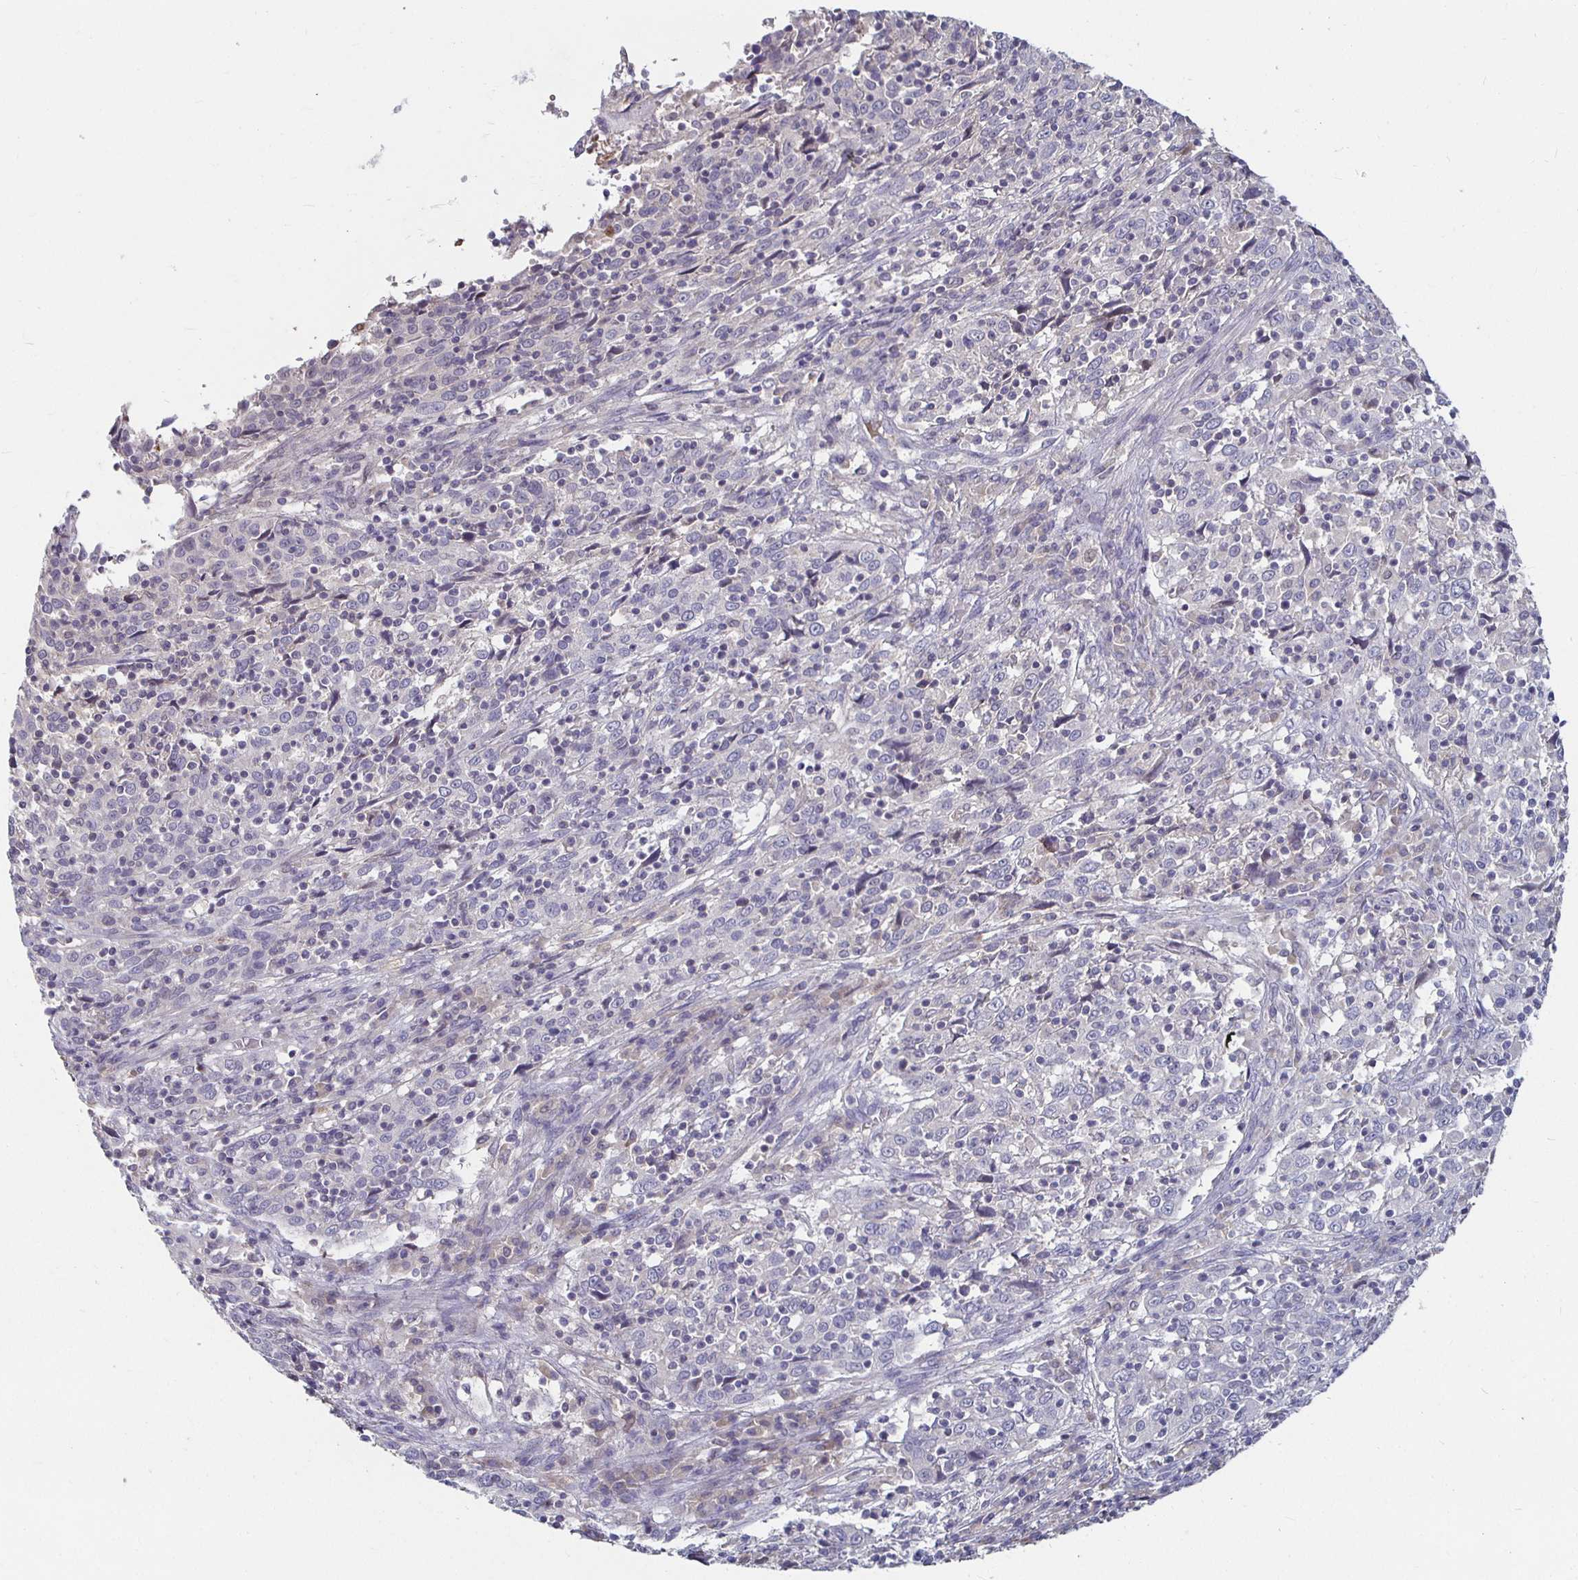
{"staining": {"intensity": "negative", "quantity": "none", "location": "none"}, "tissue": "cervical cancer", "cell_type": "Tumor cells", "image_type": "cancer", "snomed": [{"axis": "morphology", "description": "Squamous cell carcinoma, NOS"}, {"axis": "topography", "description": "Cervix"}], "caption": "High power microscopy image of an immunohistochemistry histopathology image of cervical squamous cell carcinoma, revealing no significant staining in tumor cells.", "gene": "RNF144B", "patient": {"sex": "female", "age": 46}}